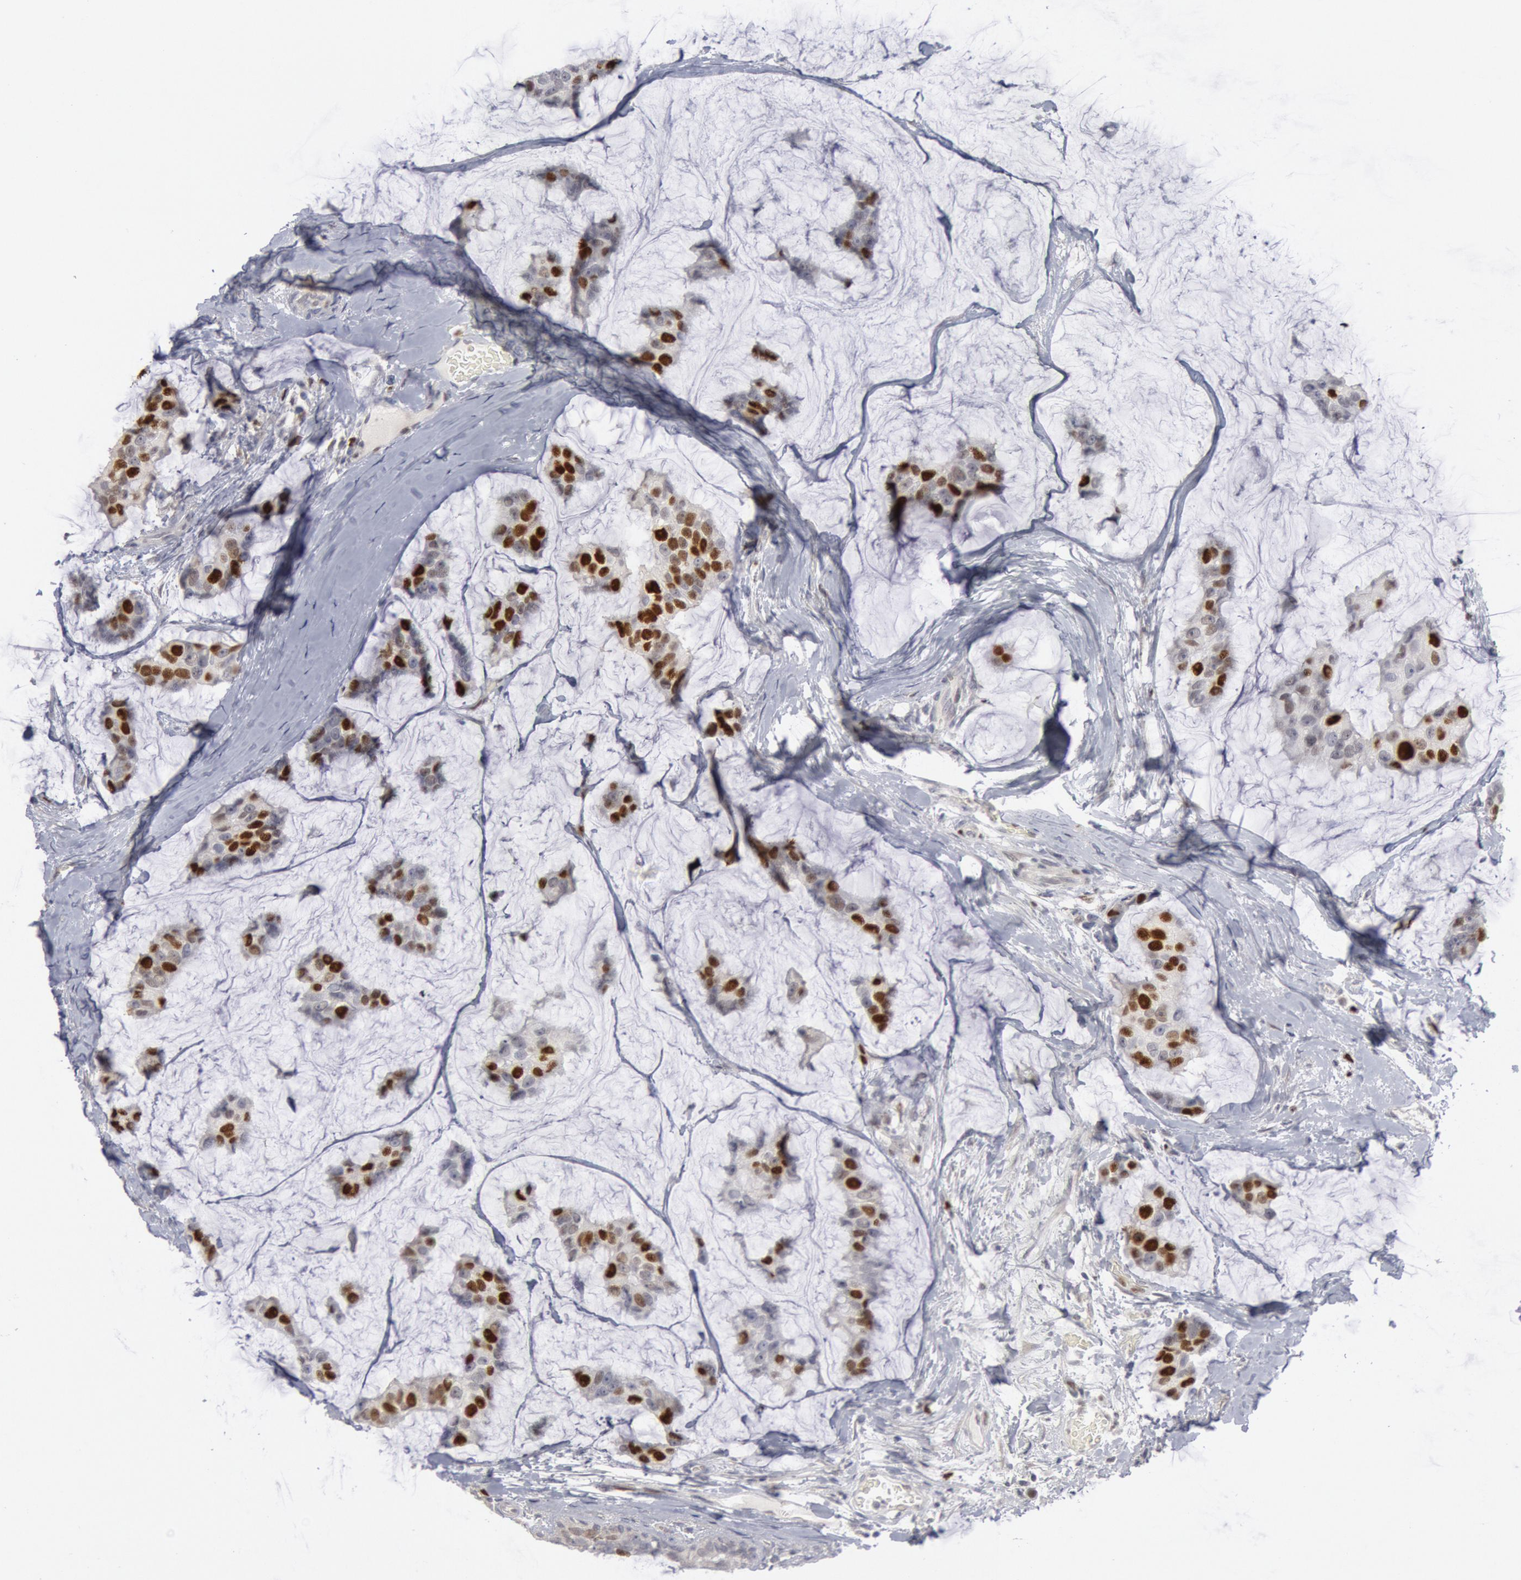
{"staining": {"intensity": "weak", "quantity": "25%-75%", "location": "nuclear"}, "tissue": "breast cancer", "cell_type": "Tumor cells", "image_type": "cancer", "snomed": [{"axis": "morphology", "description": "Normal tissue, NOS"}, {"axis": "morphology", "description": "Duct carcinoma"}, {"axis": "topography", "description": "Breast"}], "caption": "A high-resolution image shows IHC staining of breast invasive ductal carcinoma, which reveals weak nuclear staining in about 25%-75% of tumor cells. (DAB IHC with brightfield microscopy, high magnification).", "gene": "WDHD1", "patient": {"sex": "female", "age": 50}}